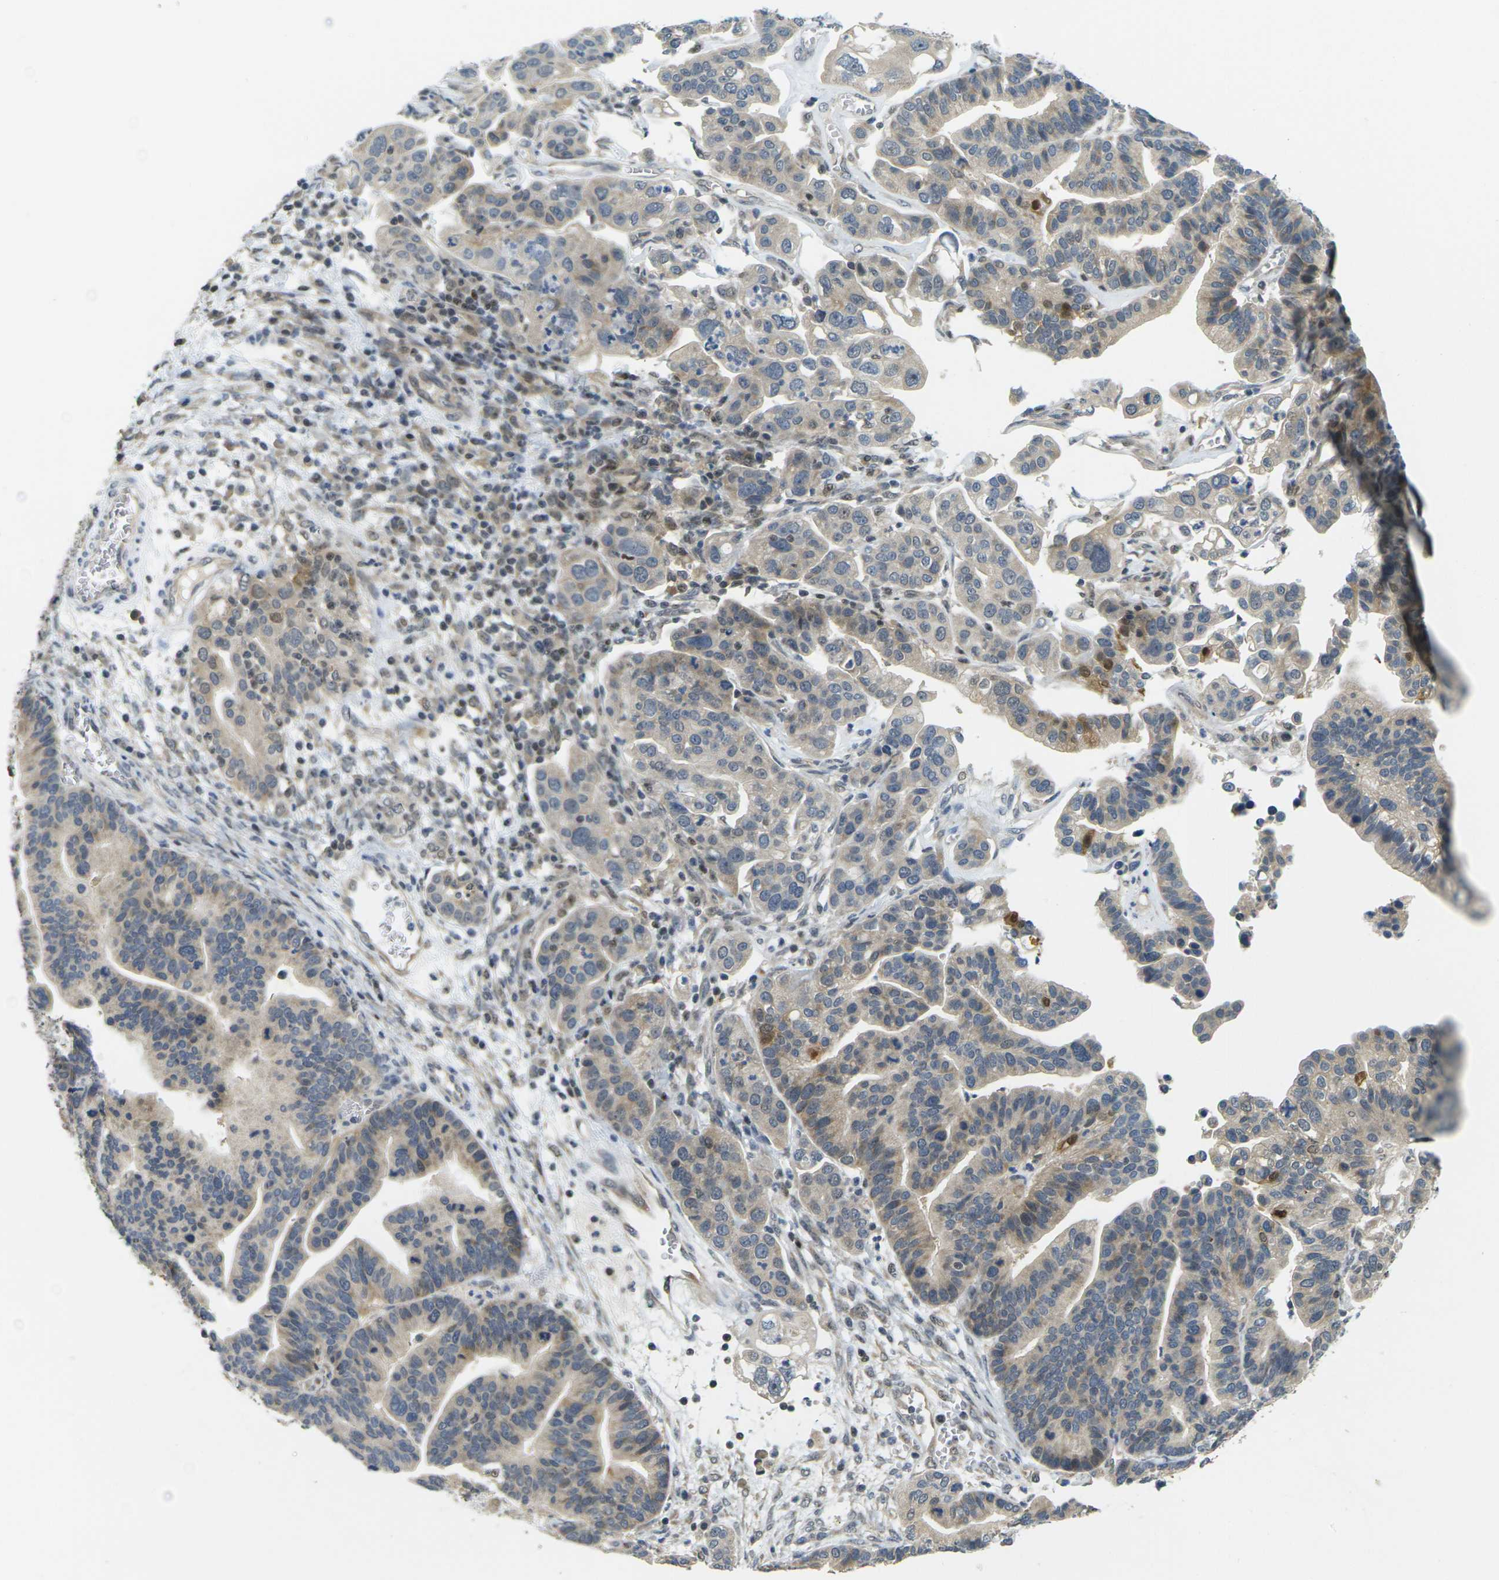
{"staining": {"intensity": "weak", "quantity": ">75%", "location": "cytoplasmic/membranous"}, "tissue": "ovarian cancer", "cell_type": "Tumor cells", "image_type": "cancer", "snomed": [{"axis": "morphology", "description": "Cystadenocarcinoma, serous, NOS"}, {"axis": "topography", "description": "Ovary"}], "caption": "Brown immunohistochemical staining in ovarian cancer (serous cystadenocarcinoma) reveals weak cytoplasmic/membranous positivity in about >75% of tumor cells. (DAB (3,3'-diaminobenzidine) IHC, brown staining for protein, blue staining for nuclei).", "gene": "KLHL8", "patient": {"sex": "female", "age": 56}}